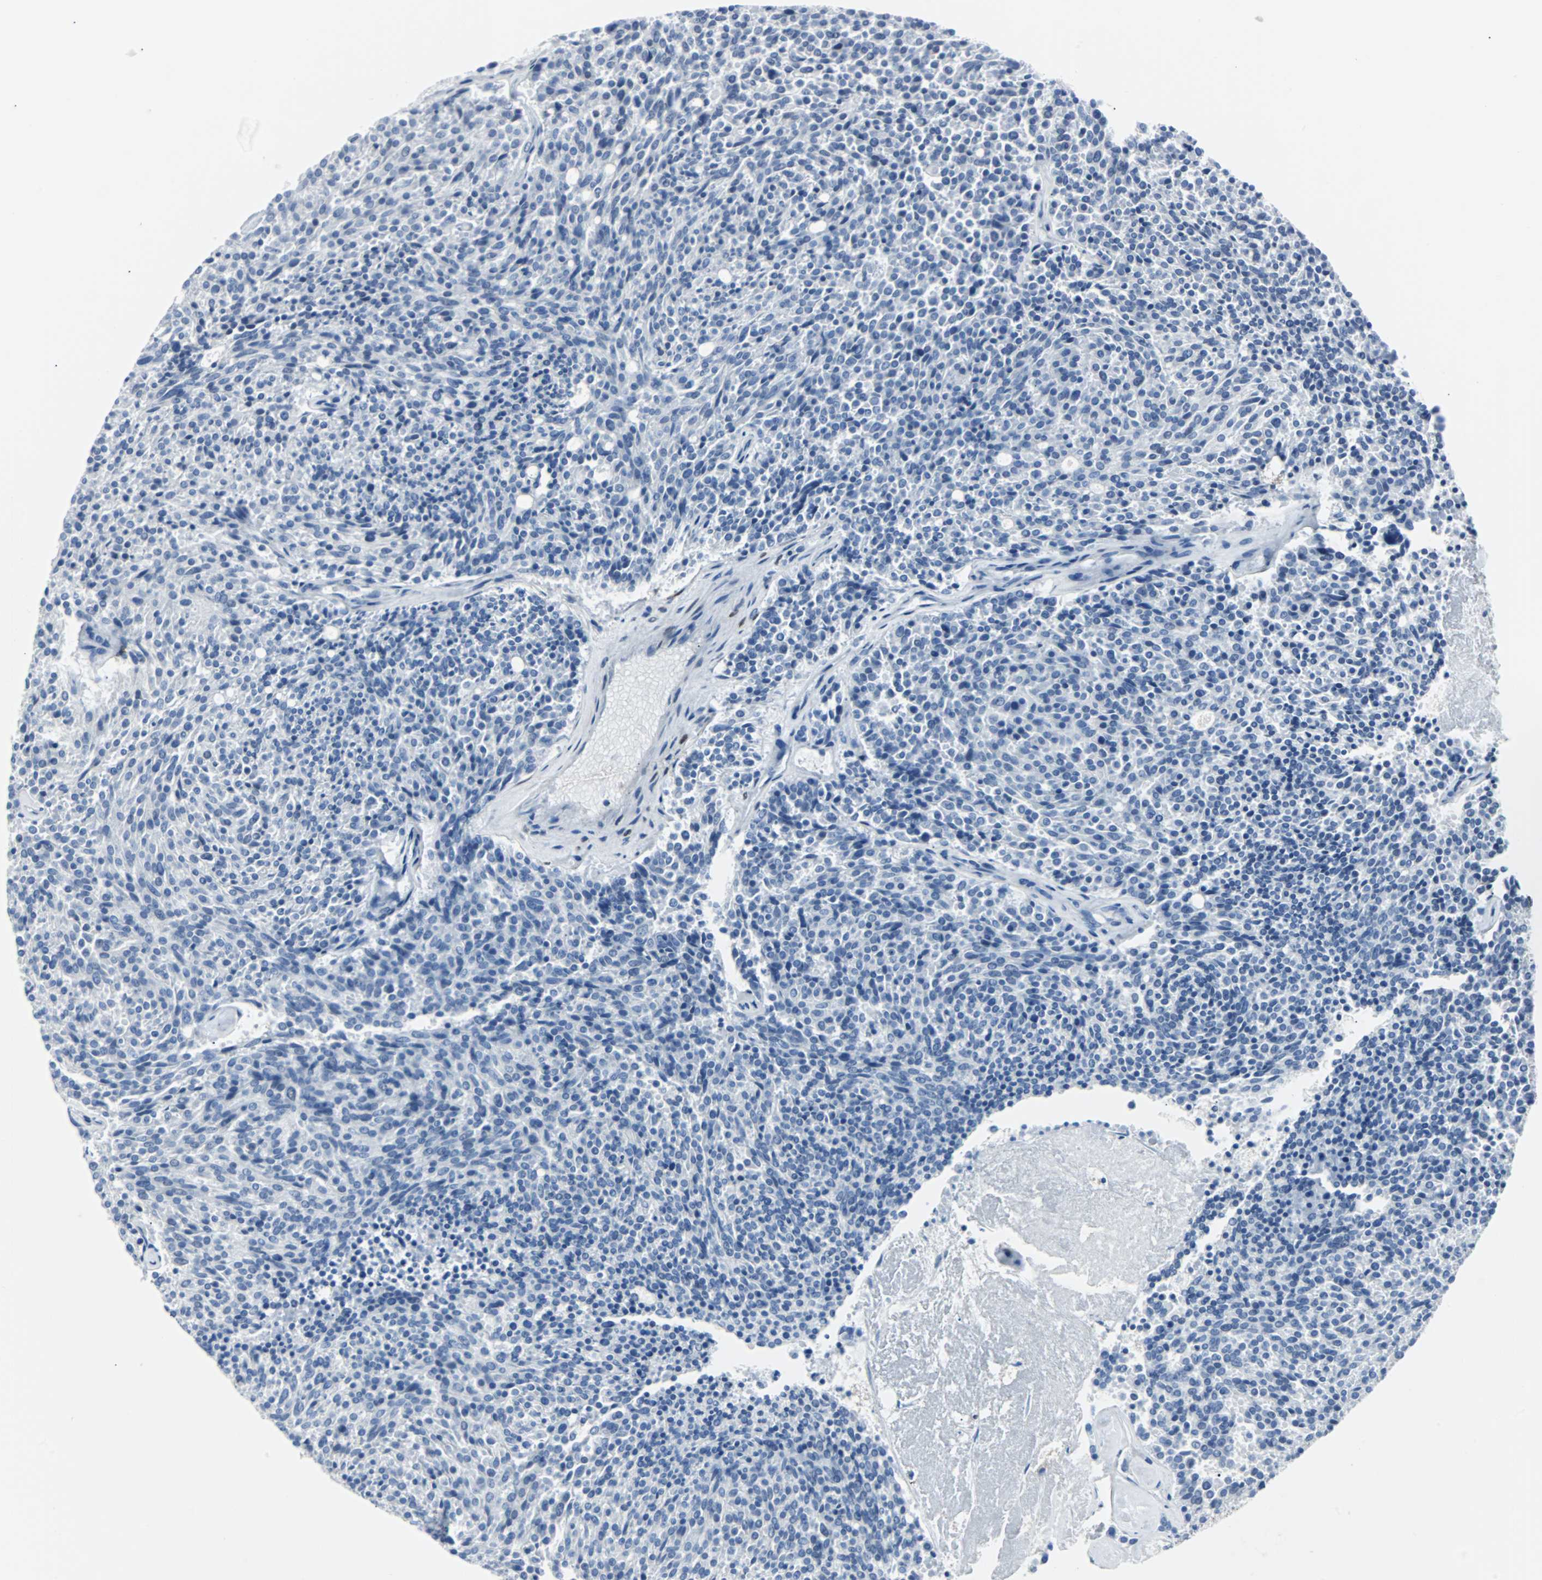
{"staining": {"intensity": "negative", "quantity": "none", "location": "none"}, "tissue": "carcinoid", "cell_type": "Tumor cells", "image_type": "cancer", "snomed": [{"axis": "morphology", "description": "Carcinoid, malignant, NOS"}, {"axis": "topography", "description": "Pancreas"}], "caption": "A high-resolution image shows immunohistochemistry staining of malignant carcinoid, which shows no significant positivity in tumor cells.", "gene": "IL33", "patient": {"sex": "female", "age": 54}}